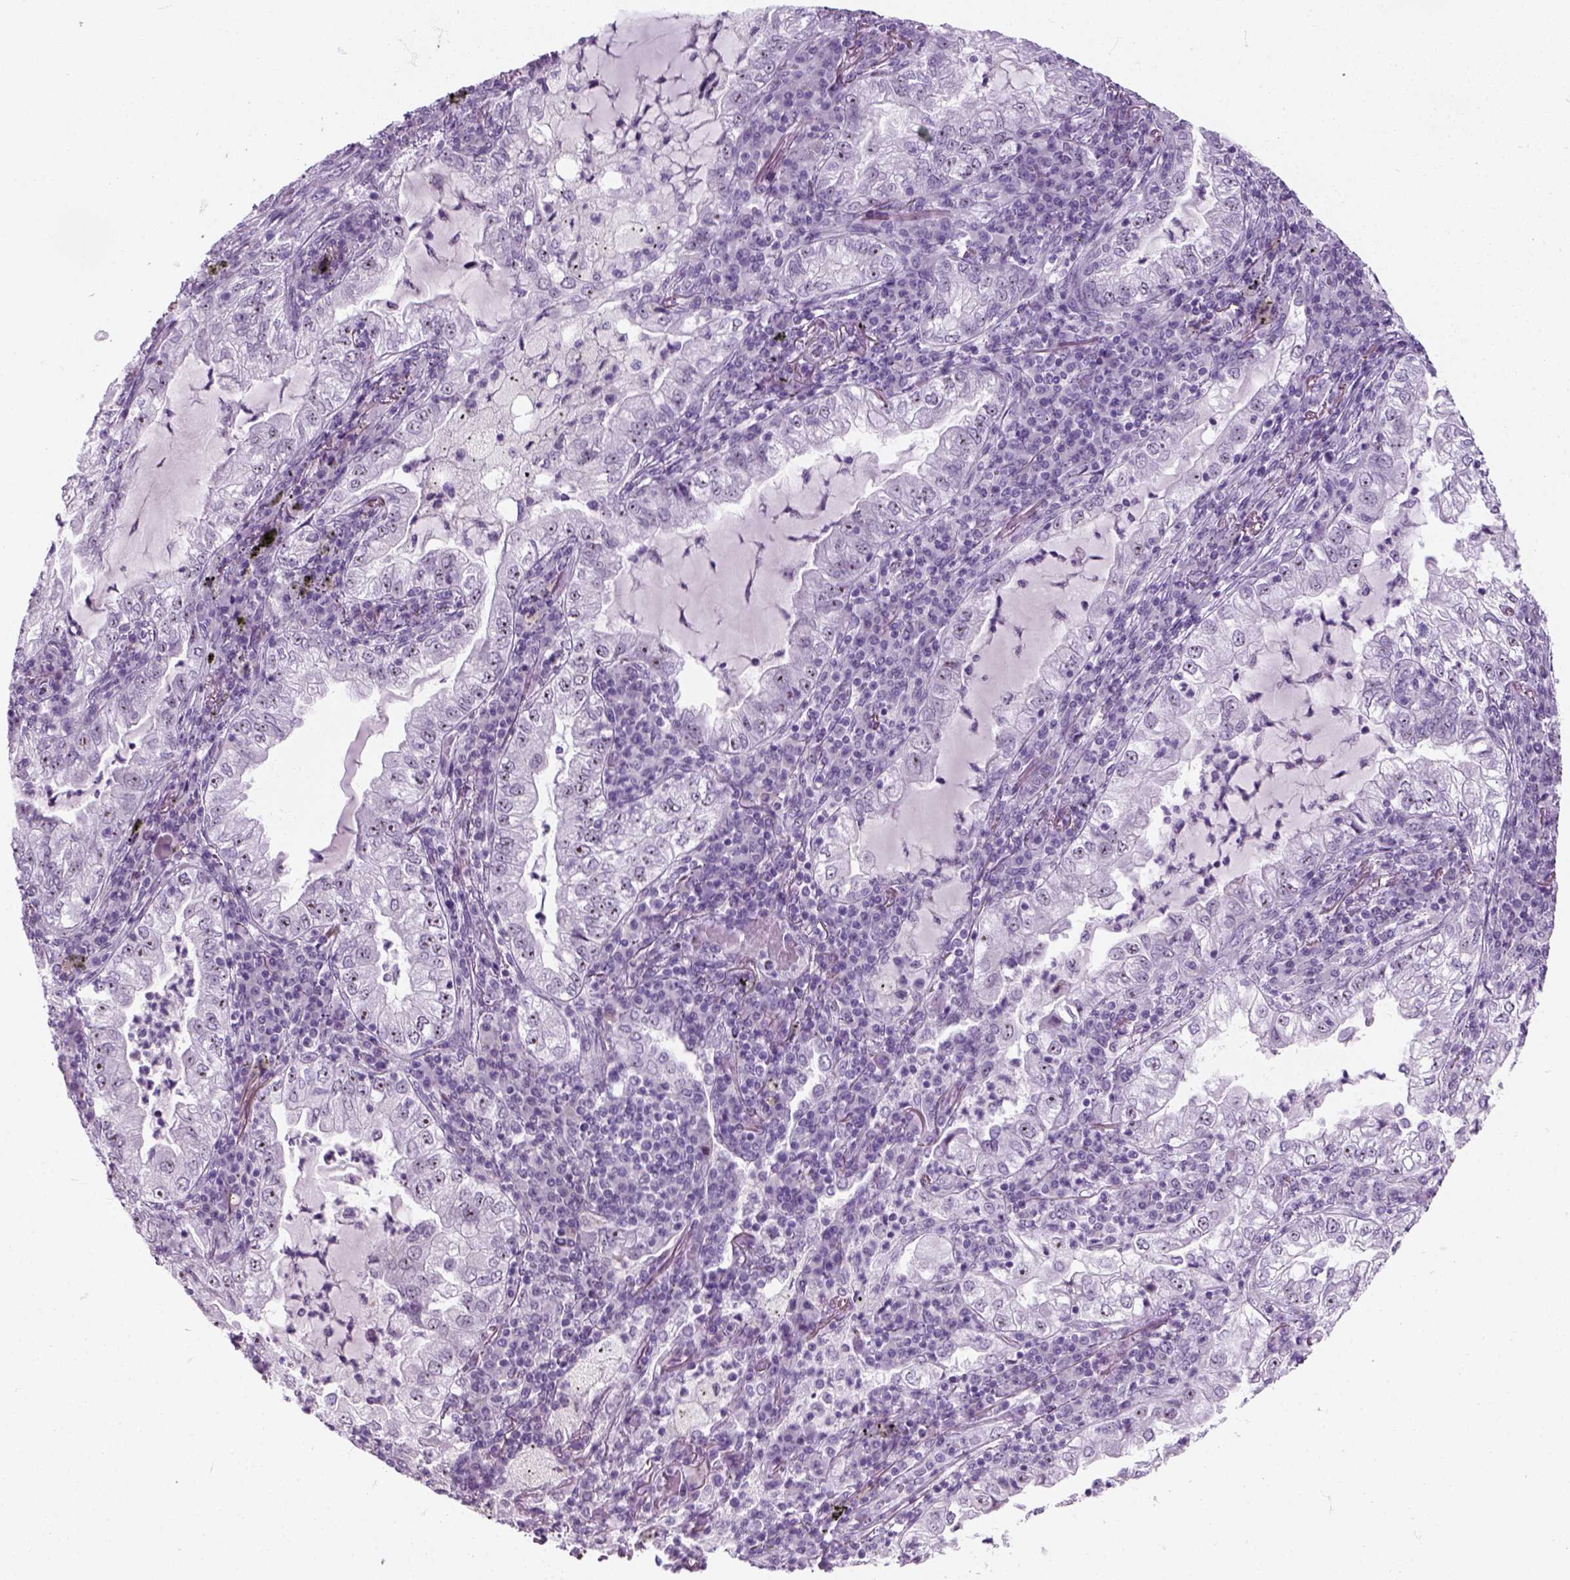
{"staining": {"intensity": "moderate", "quantity": "25%-75%", "location": "nuclear"}, "tissue": "lung cancer", "cell_type": "Tumor cells", "image_type": "cancer", "snomed": [{"axis": "morphology", "description": "Adenocarcinoma, NOS"}, {"axis": "topography", "description": "Lung"}], "caption": "Adenocarcinoma (lung) tissue reveals moderate nuclear staining in approximately 25%-75% of tumor cells (brown staining indicates protein expression, while blue staining denotes nuclei).", "gene": "ZNF865", "patient": {"sex": "female", "age": 73}}